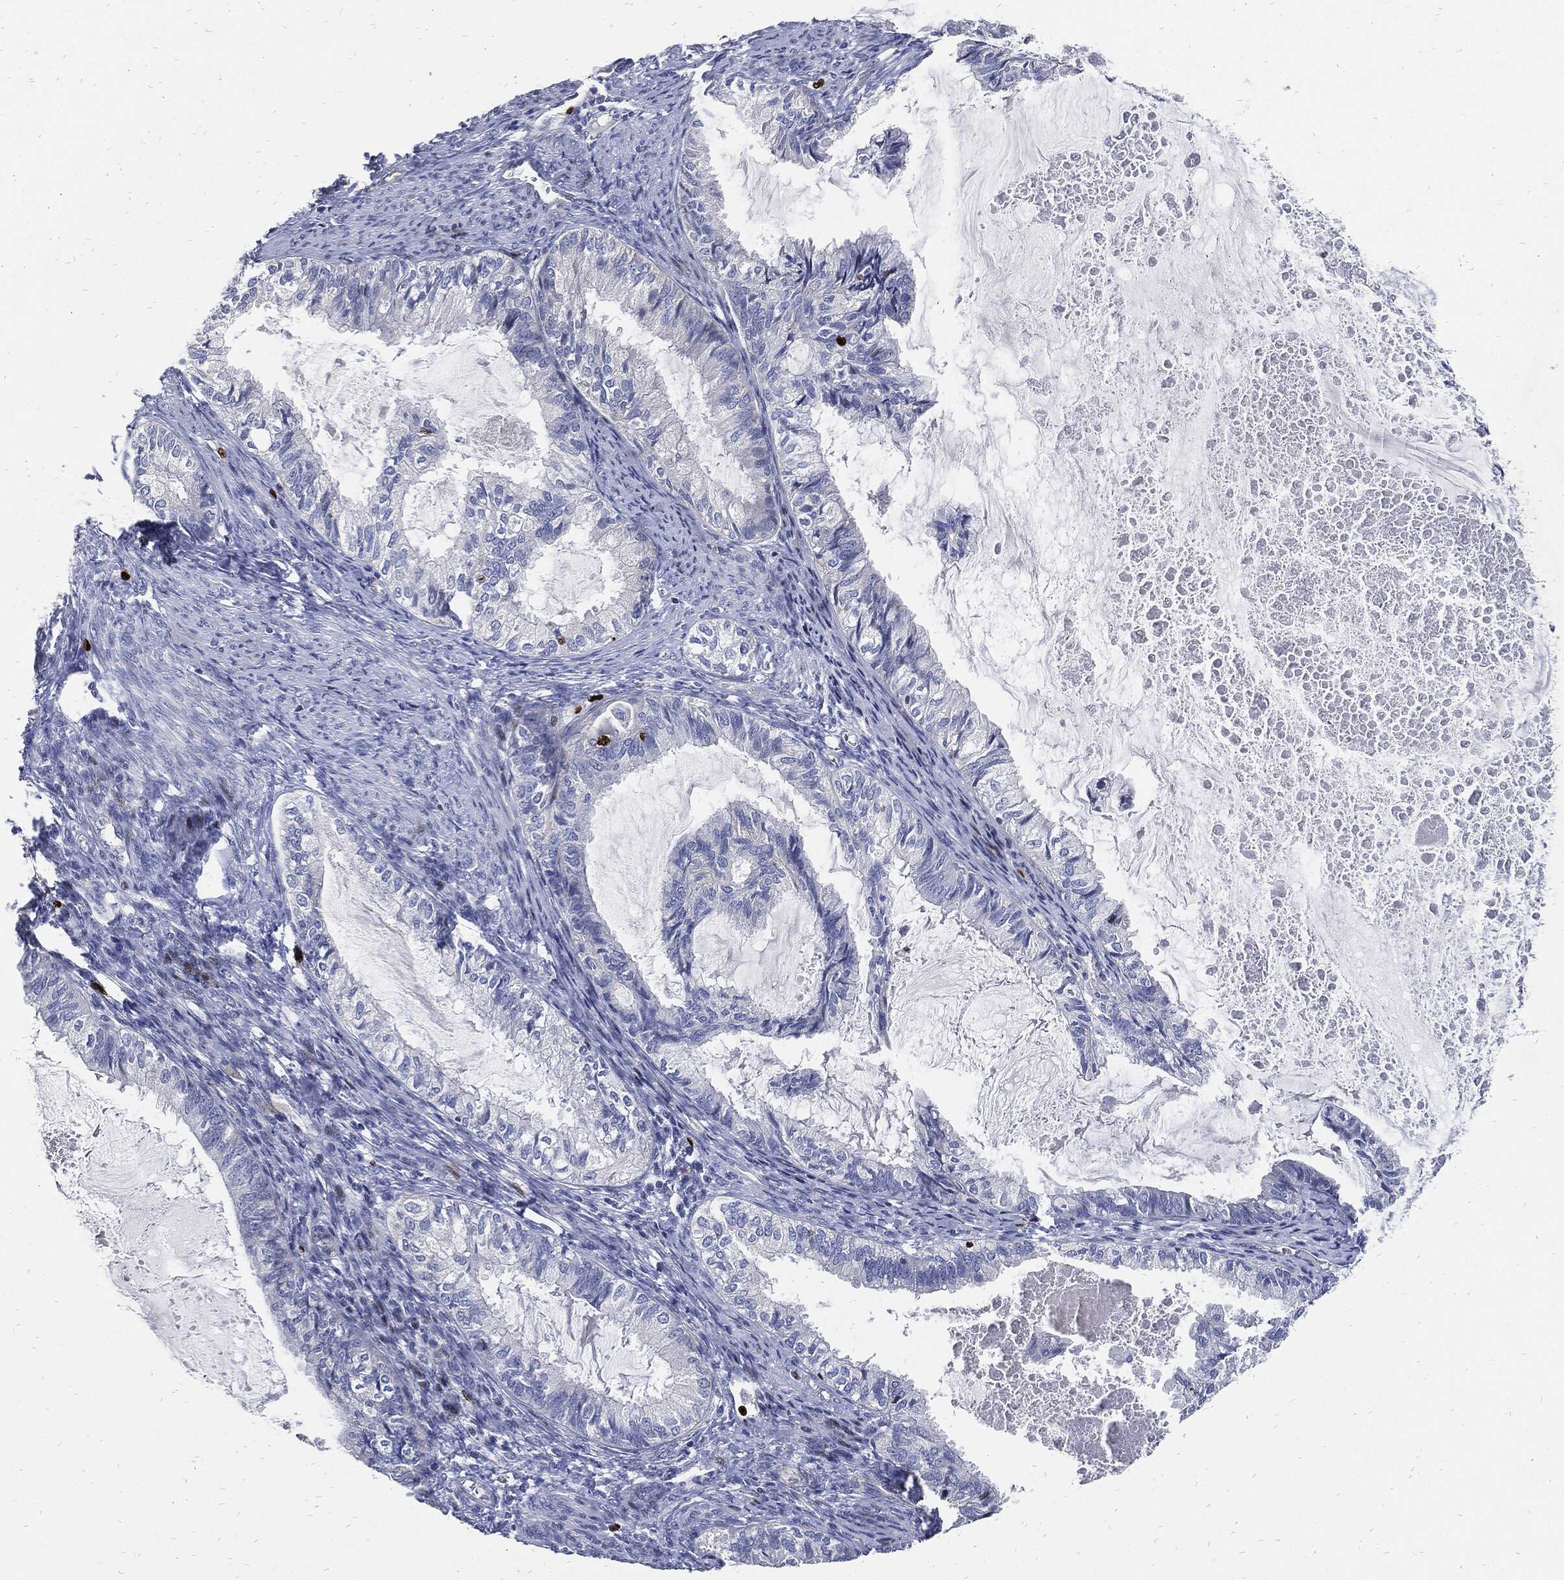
{"staining": {"intensity": "negative", "quantity": "none", "location": "none"}, "tissue": "endometrial cancer", "cell_type": "Tumor cells", "image_type": "cancer", "snomed": [{"axis": "morphology", "description": "Adenocarcinoma, NOS"}, {"axis": "topography", "description": "Endometrium"}], "caption": "This is an IHC photomicrograph of endometrial cancer. There is no expression in tumor cells.", "gene": "MKI67", "patient": {"sex": "female", "age": 86}}